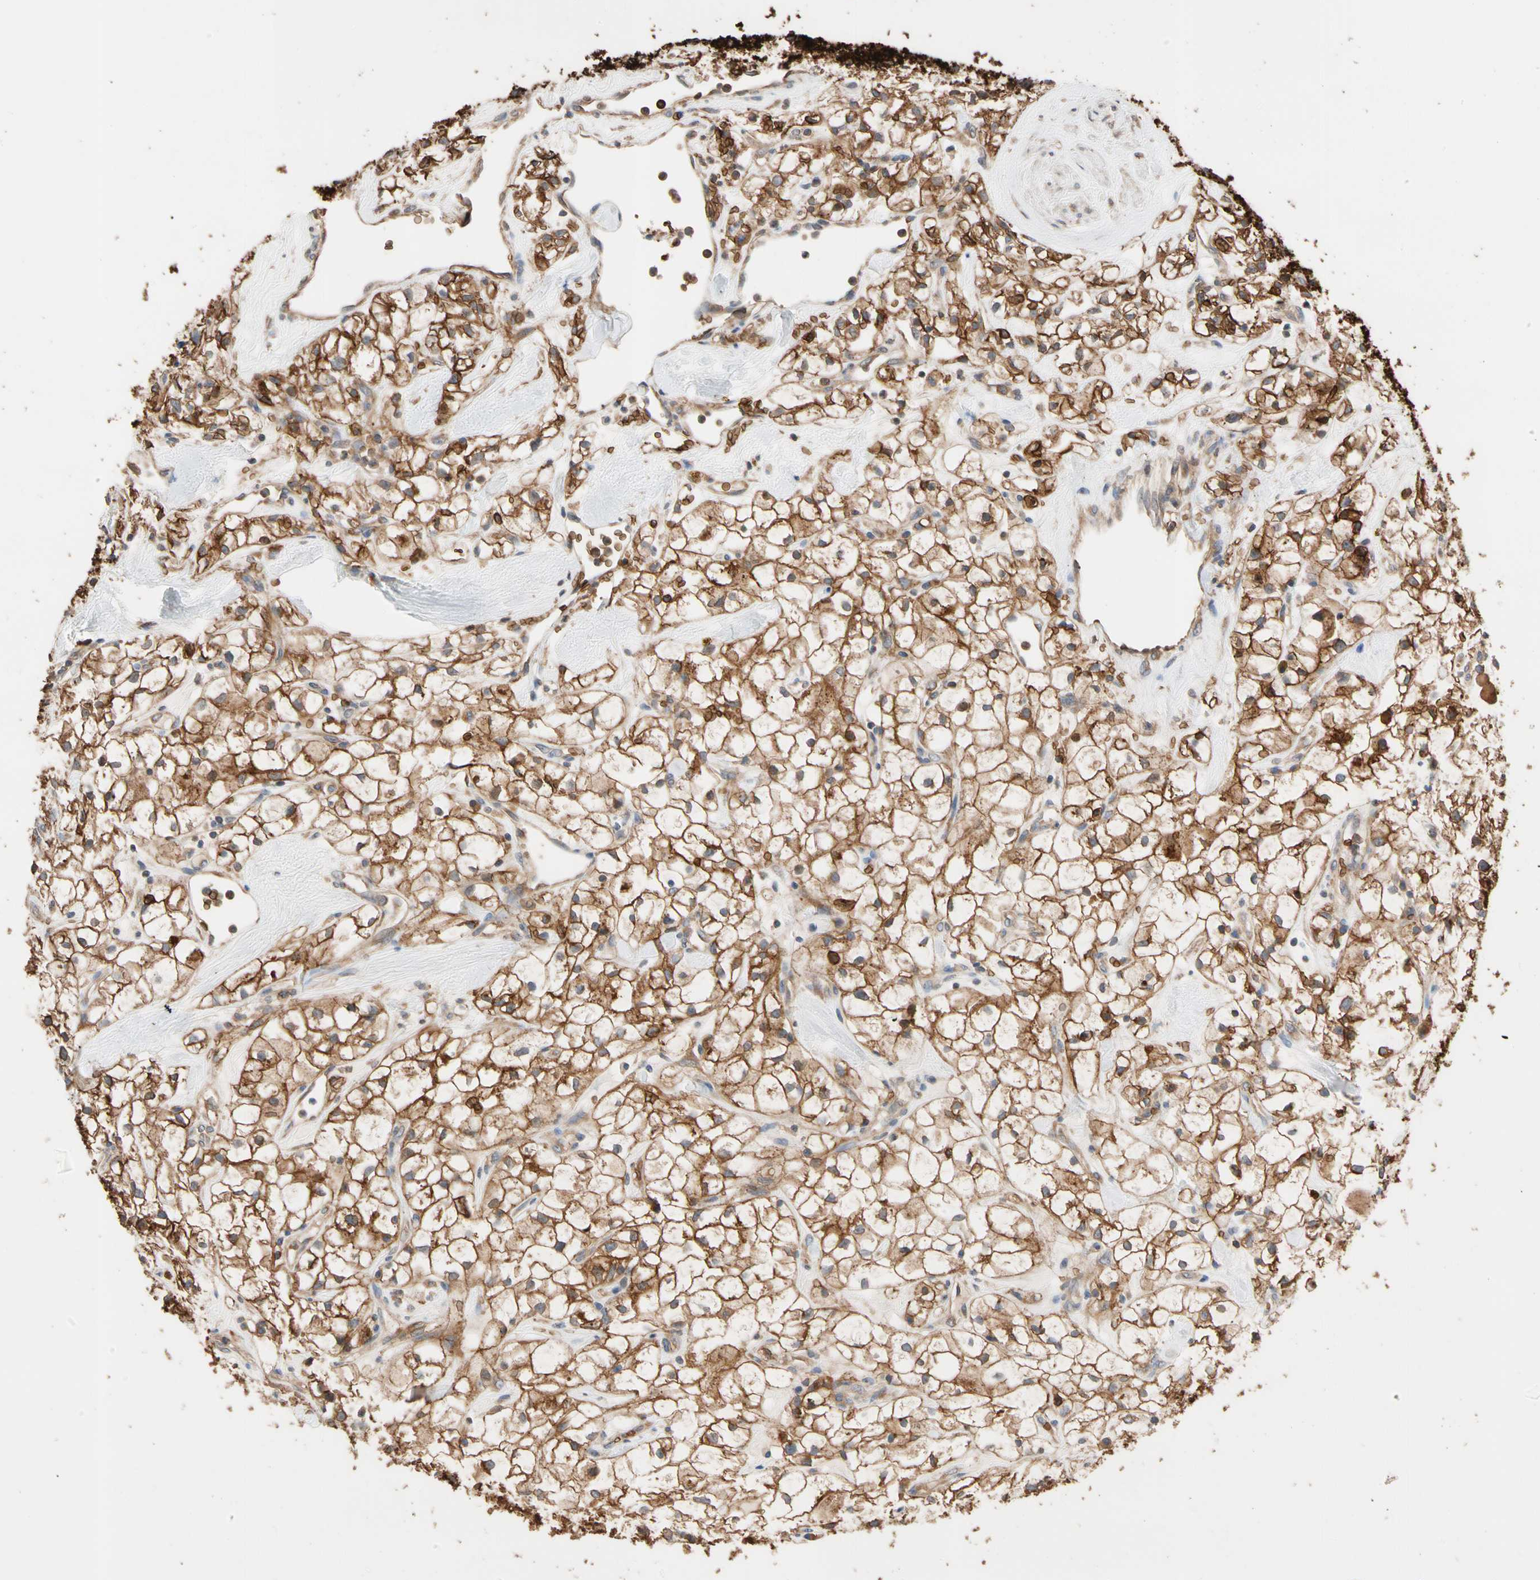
{"staining": {"intensity": "strong", "quantity": ">75%", "location": "cytoplasmic/membranous"}, "tissue": "renal cancer", "cell_type": "Tumor cells", "image_type": "cancer", "snomed": [{"axis": "morphology", "description": "Adenocarcinoma, NOS"}, {"axis": "topography", "description": "Kidney"}], "caption": "Protein analysis of renal cancer (adenocarcinoma) tissue demonstrates strong cytoplasmic/membranous expression in about >75% of tumor cells.", "gene": "RIOK2", "patient": {"sex": "female", "age": 60}}